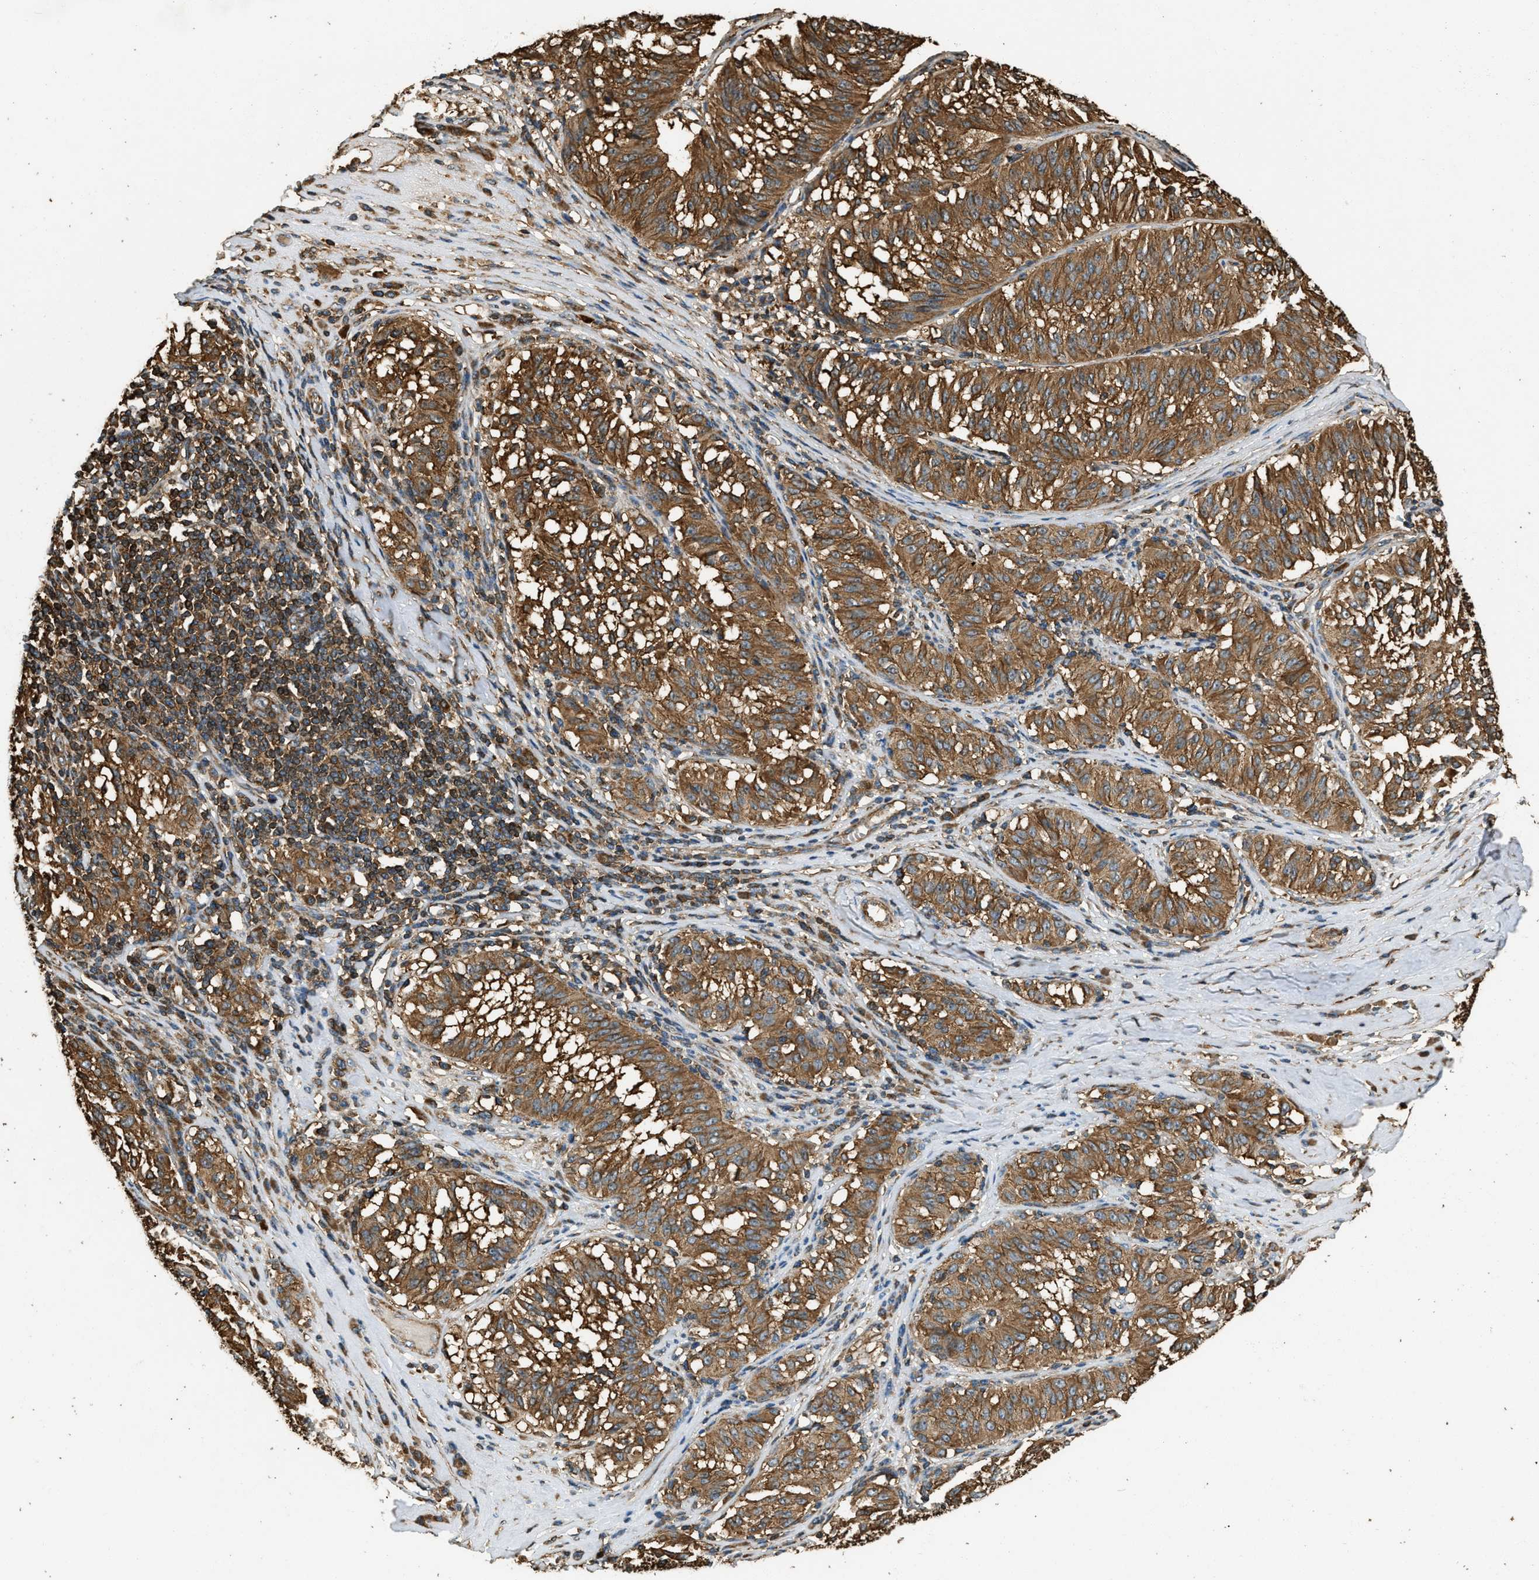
{"staining": {"intensity": "strong", "quantity": ">75%", "location": "cytoplasmic/membranous"}, "tissue": "melanoma", "cell_type": "Tumor cells", "image_type": "cancer", "snomed": [{"axis": "morphology", "description": "Malignant melanoma, NOS"}, {"axis": "topography", "description": "Skin"}], "caption": "A histopathology image of human malignant melanoma stained for a protein demonstrates strong cytoplasmic/membranous brown staining in tumor cells.", "gene": "YARS1", "patient": {"sex": "female", "age": 72}}